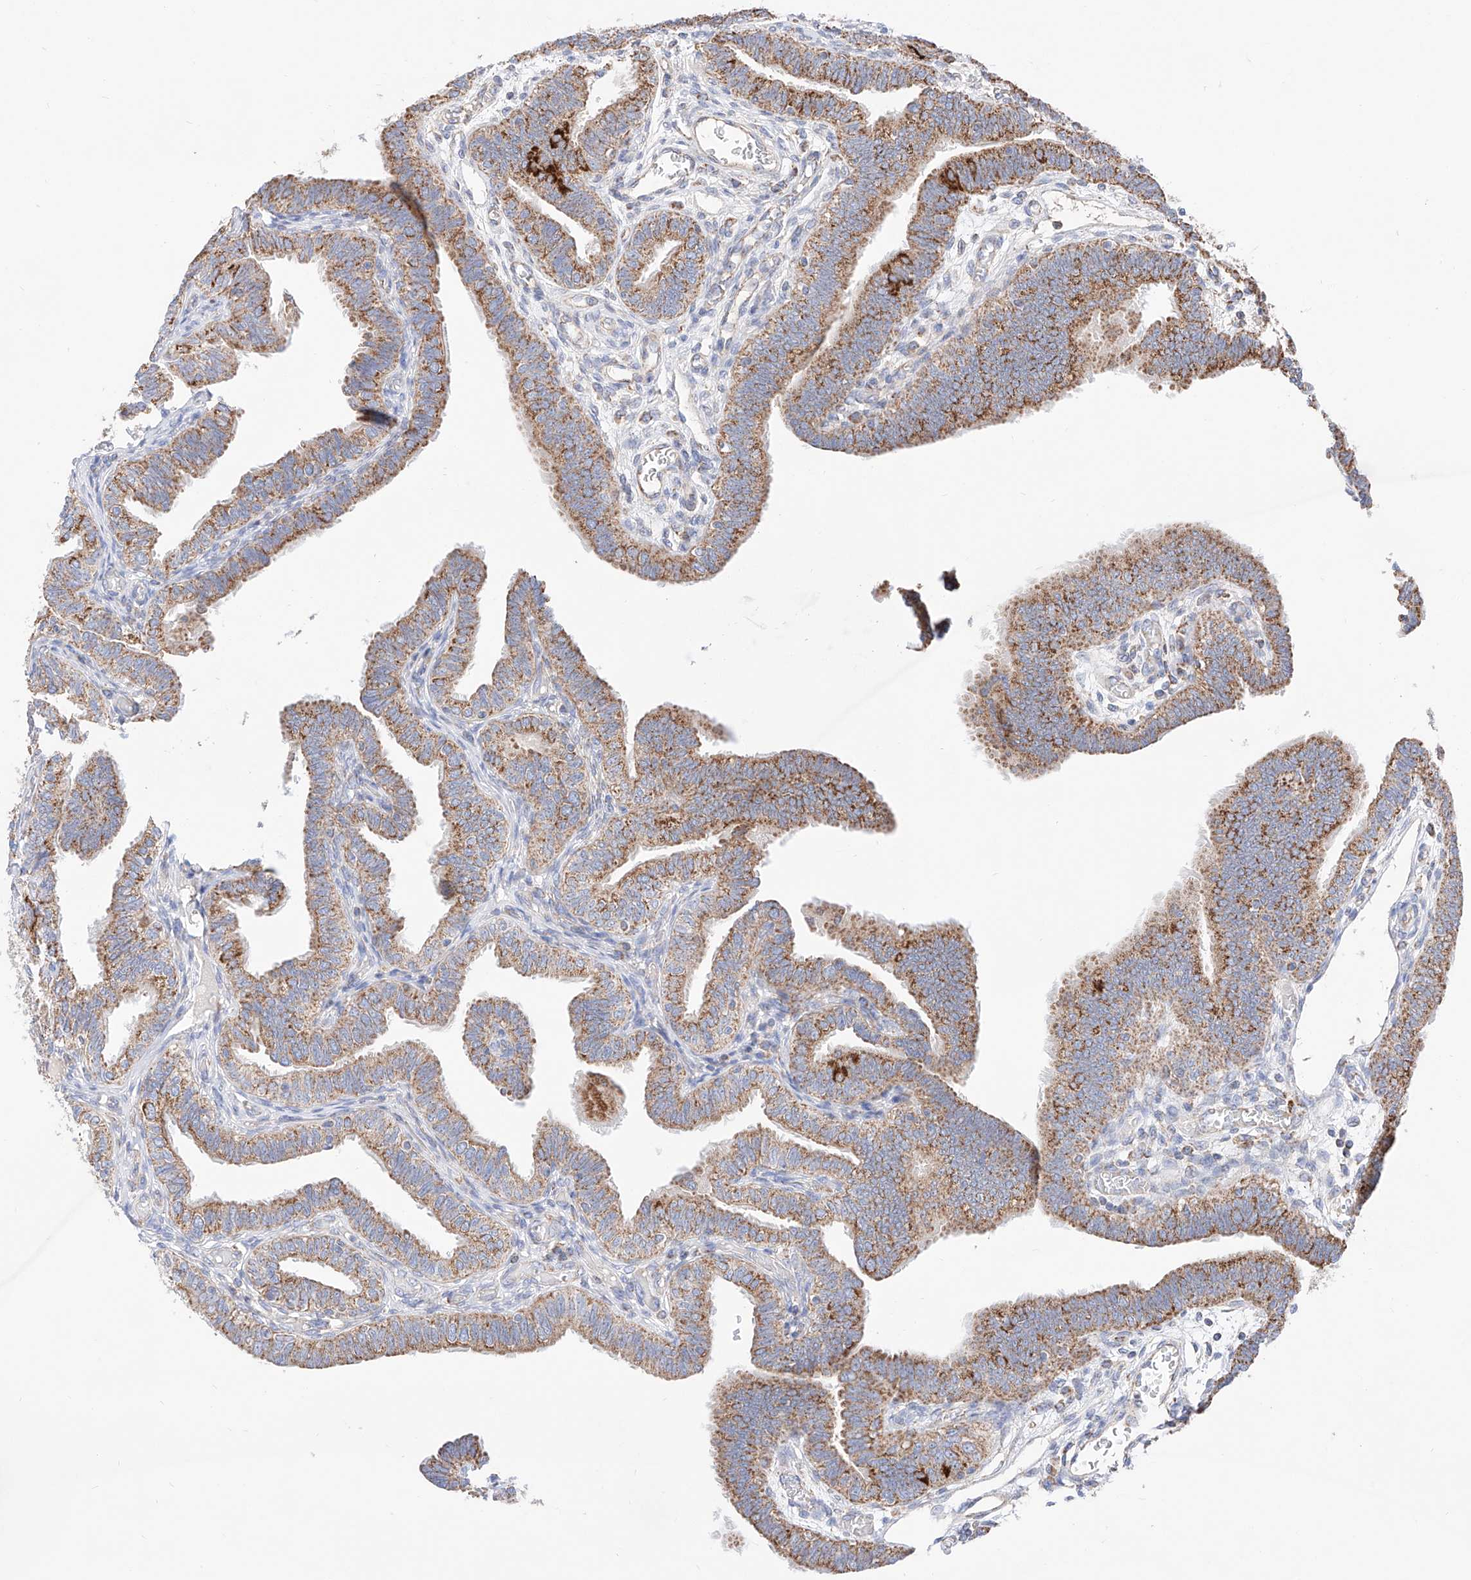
{"staining": {"intensity": "moderate", "quantity": ">75%", "location": "cytoplasmic/membranous"}, "tissue": "fallopian tube", "cell_type": "Glandular cells", "image_type": "normal", "snomed": [{"axis": "morphology", "description": "Normal tissue, NOS"}, {"axis": "topography", "description": "Fallopian tube"}], "caption": "Human fallopian tube stained for a protein (brown) demonstrates moderate cytoplasmic/membranous positive expression in approximately >75% of glandular cells.", "gene": "KTI12", "patient": {"sex": "female", "age": 39}}